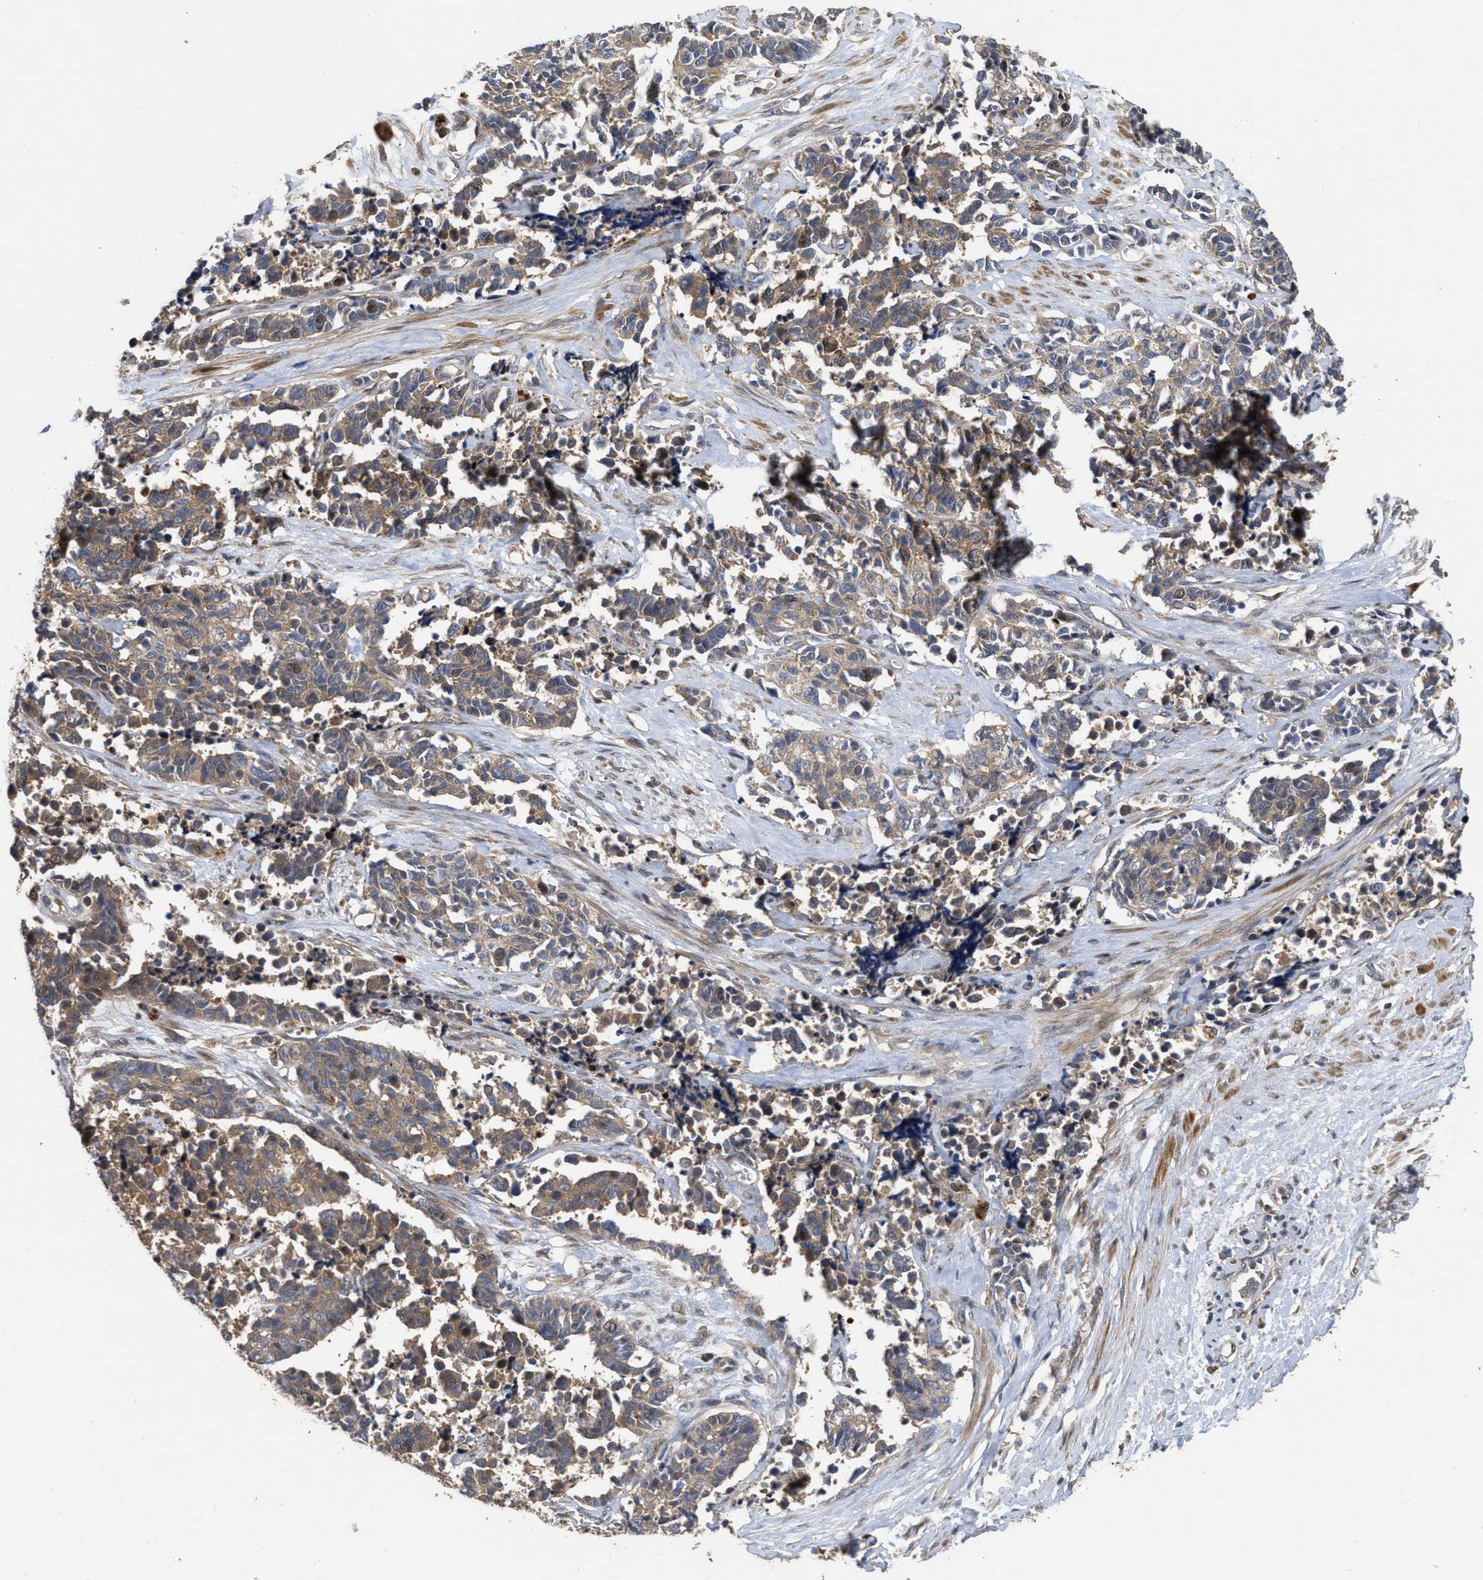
{"staining": {"intensity": "moderate", "quantity": ">75%", "location": "cytoplasmic/membranous"}, "tissue": "cervical cancer", "cell_type": "Tumor cells", "image_type": "cancer", "snomed": [{"axis": "morphology", "description": "Squamous cell carcinoma, NOS"}, {"axis": "topography", "description": "Cervix"}], "caption": "Tumor cells exhibit medium levels of moderate cytoplasmic/membranous expression in about >75% of cells in cervical squamous cell carcinoma.", "gene": "CBR3", "patient": {"sex": "female", "age": 35}}